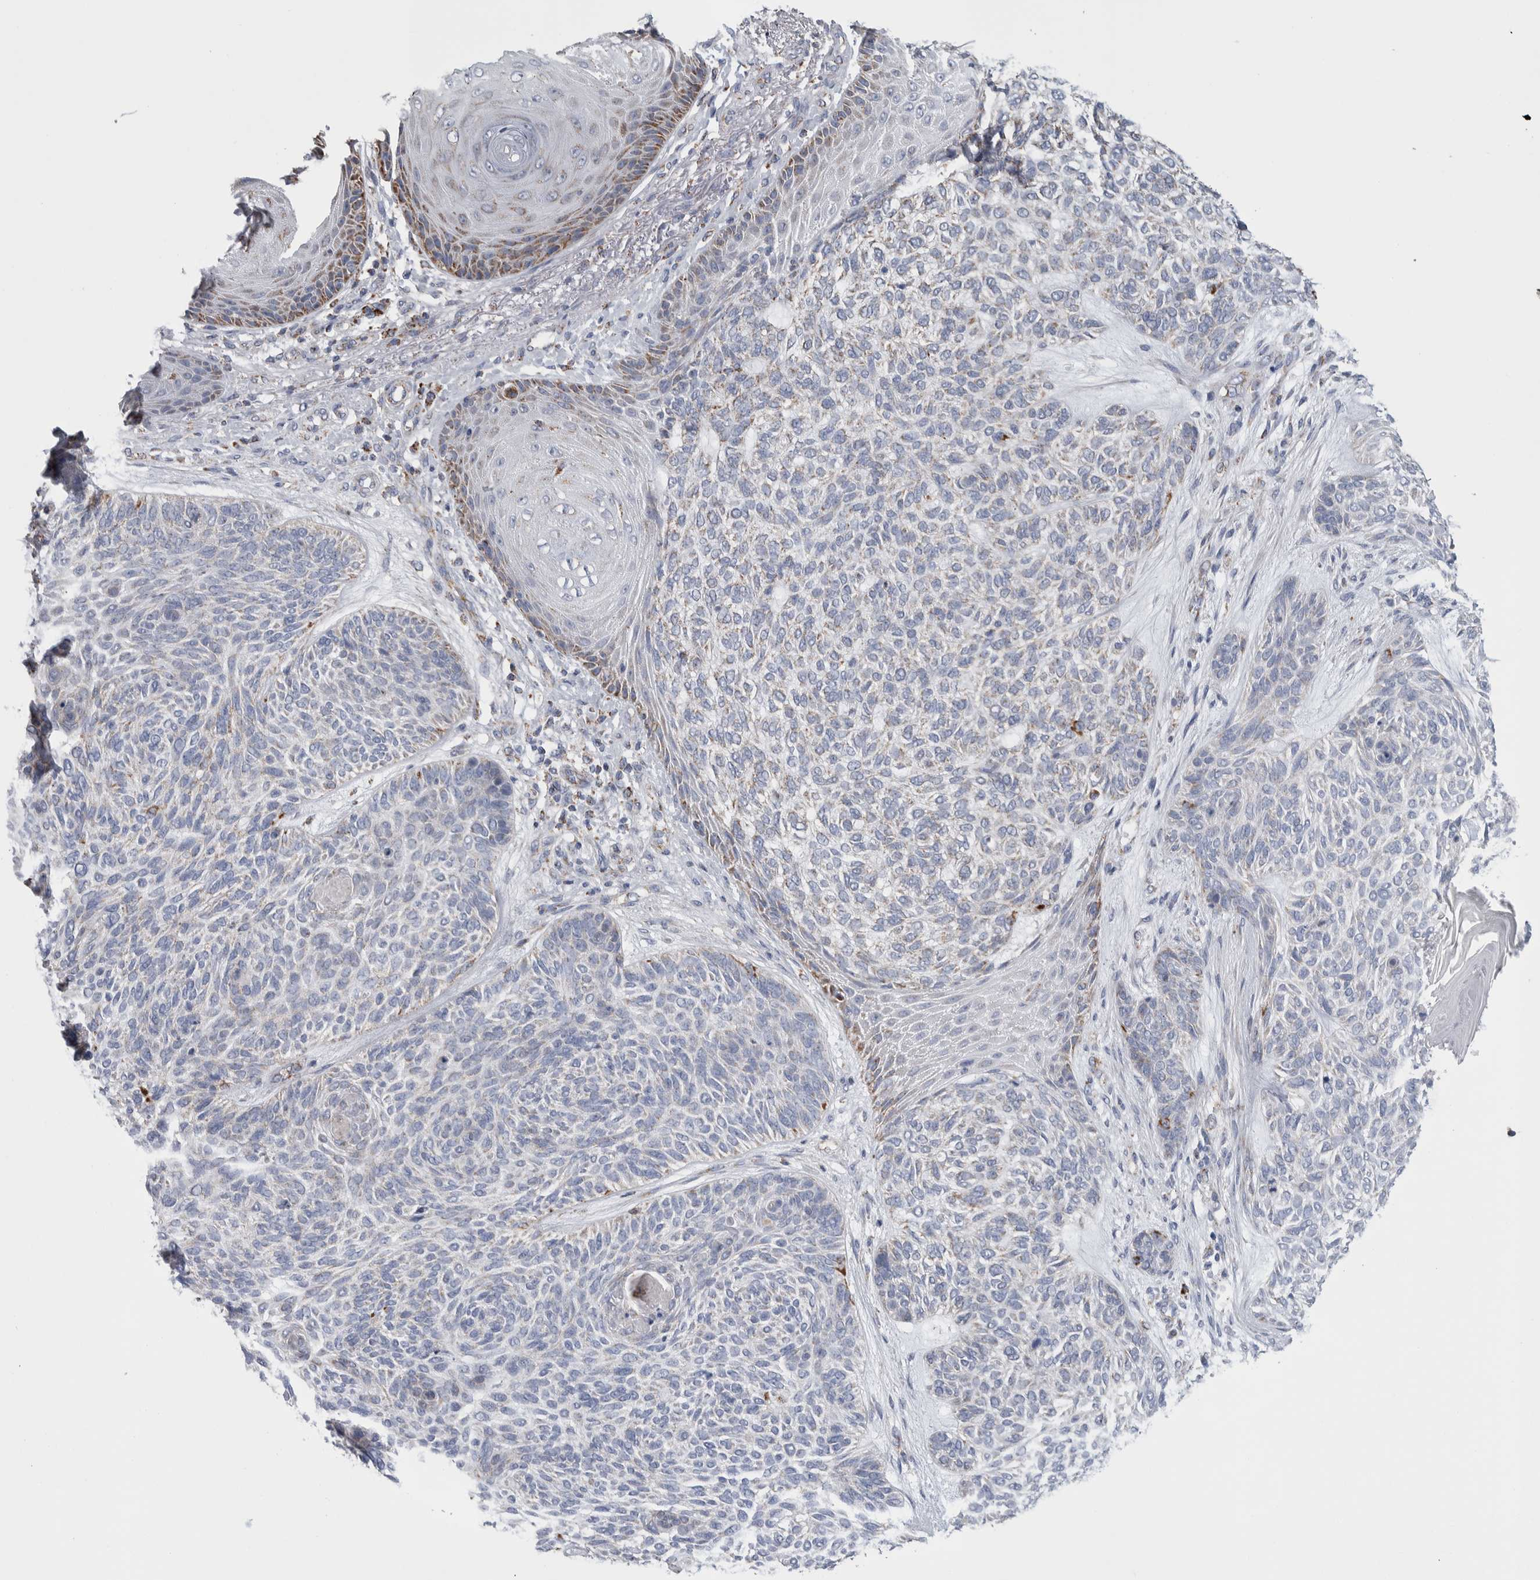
{"staining": {"intensity": "weak", "quantity": "<25%", "location": "cytoplasmic/membranous"}, "tissue": "skin cancer", "cell_type": "Tumor cells", "image_type": "cancer", "snomed": [{"axis": "morphology", "description": "Basal cell carcinoma"}, {"axis": "topography", "description": "Skin"}], "caption": "This is a photomicrograph of immunohistochemistry (IHC) staining of skin basal cell carcinoma, which shows no positivity in tumor cells. (Brightfield microscopy of DAB IHC at high magnification).", "gene": "ETFA", "patient": {"sex": "male", "age": 55}}